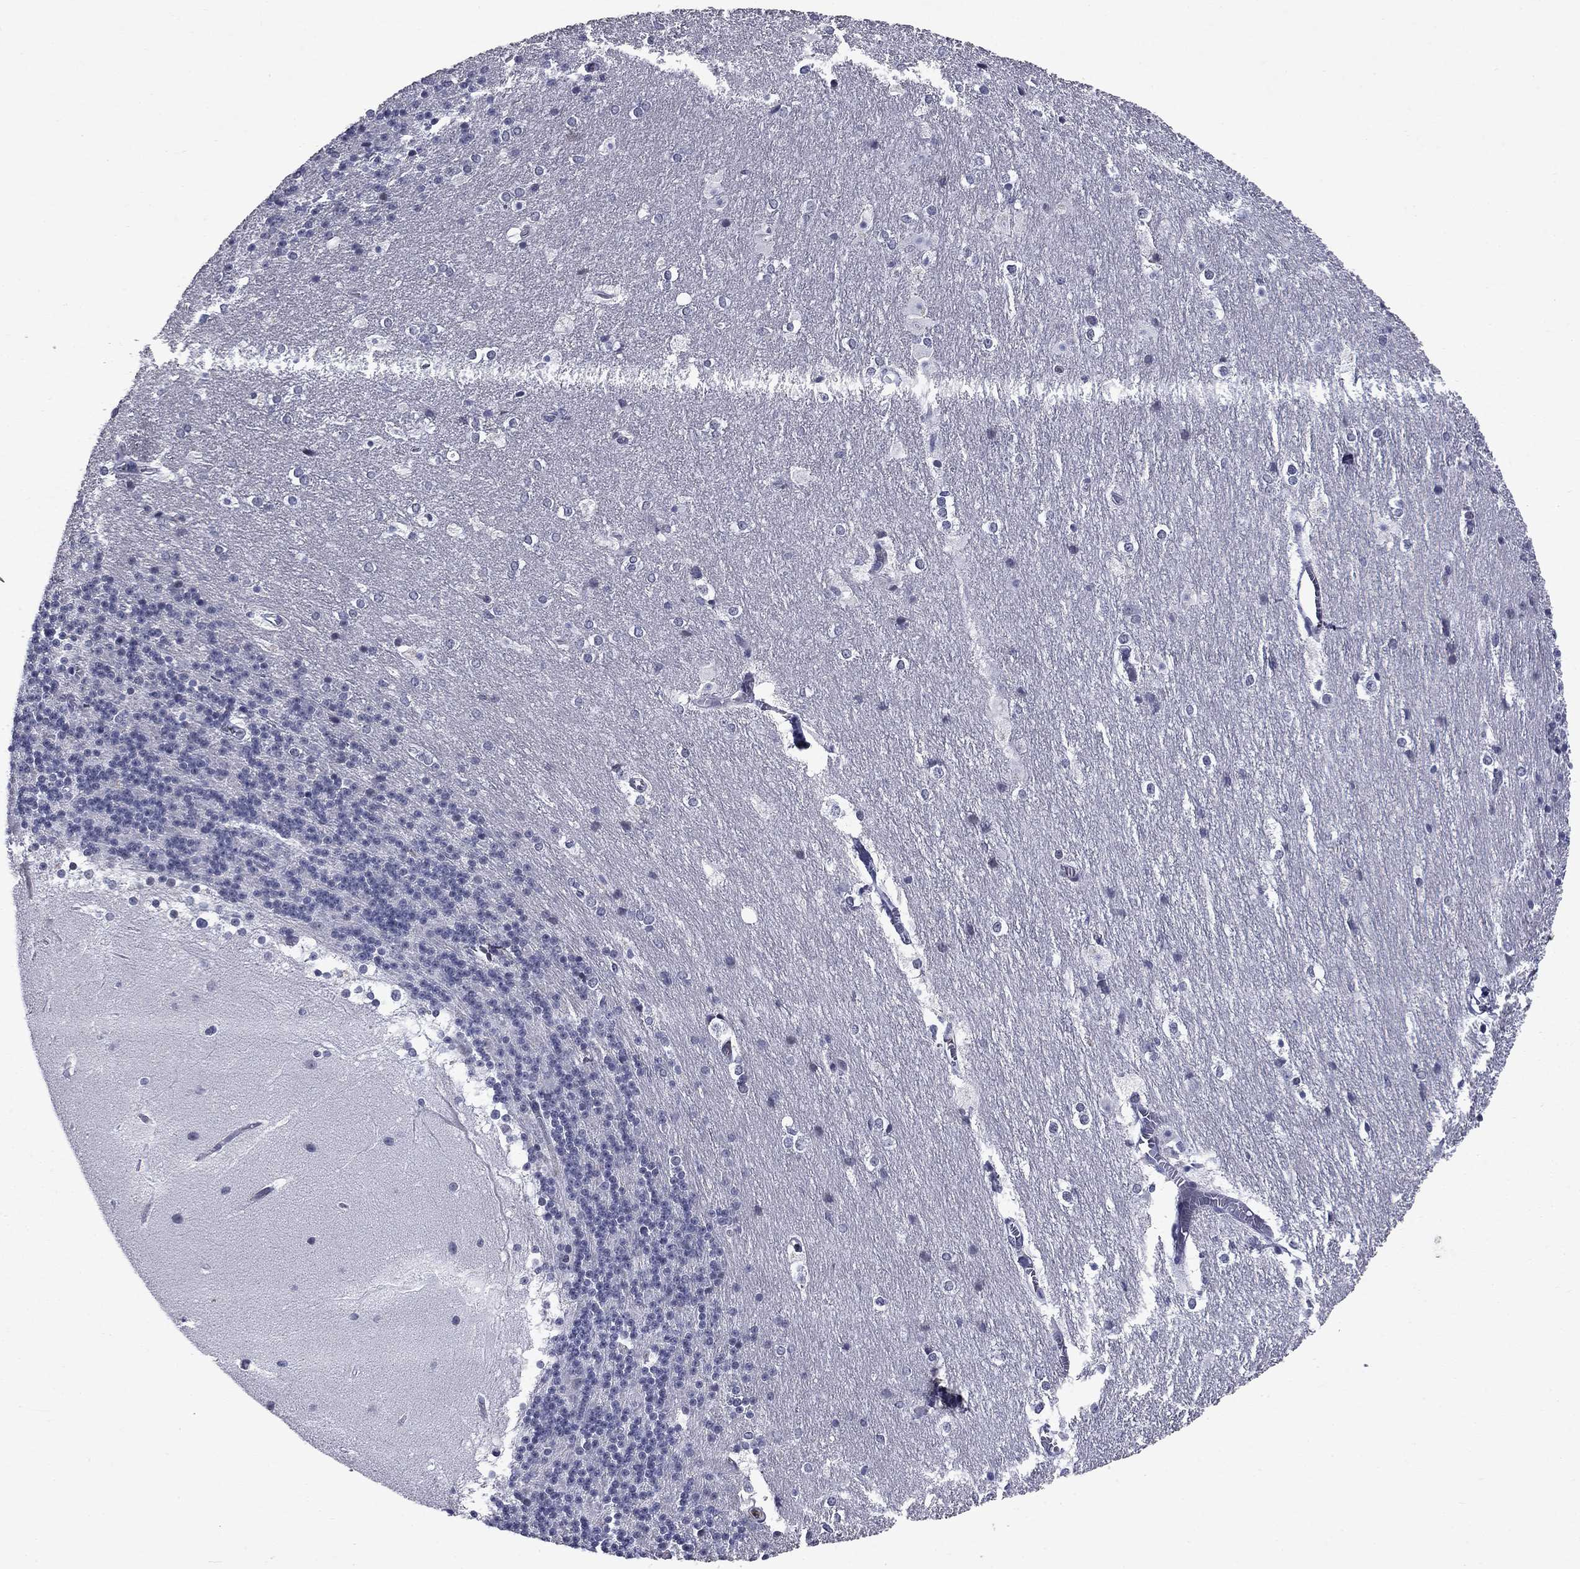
{"staining": {"intensity": "negative", "quantity": "none", "location": "none"}, "tissue": "cerebellum", "cell_type": "Cells in granular layer", "image_type": "normal", "snomed": [{"axis": "morphology", "description": "Normal tissue, NOS"}, {"axis": "topography", "description": "Cerebellum"}], "caption": "A histopathology image of cerebellum stained for a protein displays no brown staining in cells in granular layer.", "gene": "ECM1", "patient": {"sex": "female", "age": 19}}